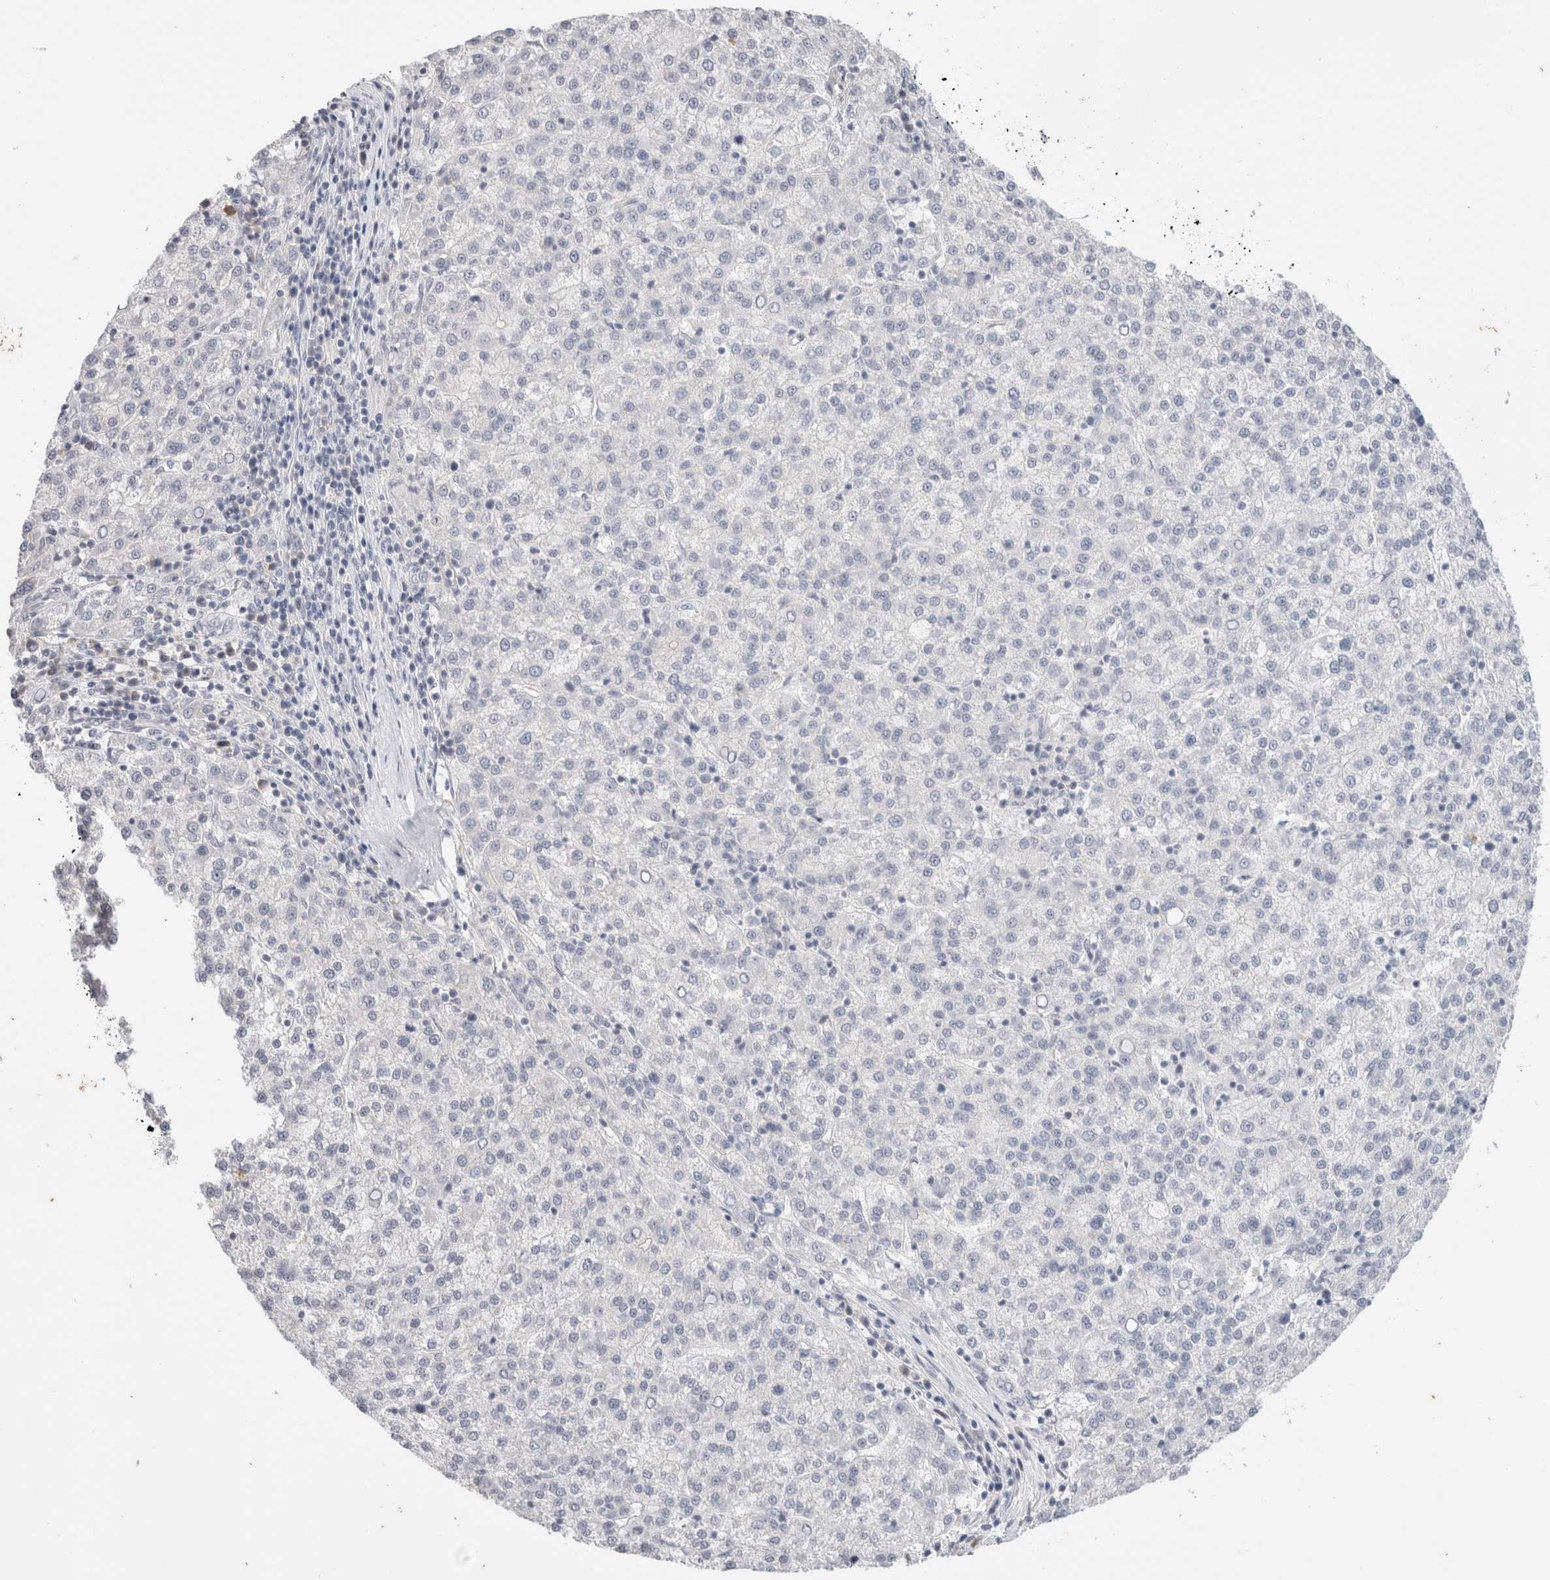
{"staining": {"intensity": "negative", "quantity": "none", "location": "none"}, "tissue": "liver cancer", "cell_type": "Tumor cells", "image_type": "cancer", "snomed": [{"axis": "morphology", "description": "Carcinoma, Hepatocellular, NOS"}, {"axis": "topography", "description": "Liver"}], "caption": "Immunohistochemistry (IHC) of human hepatocellular carcinoma (liver) demonstrates no positivity in tumor cells. (DAB immunohistochemistry (IHC) with hematoxylin counter stain).", "gene": "SPRTN", "patient": {"sex": "female", "age": 58}}